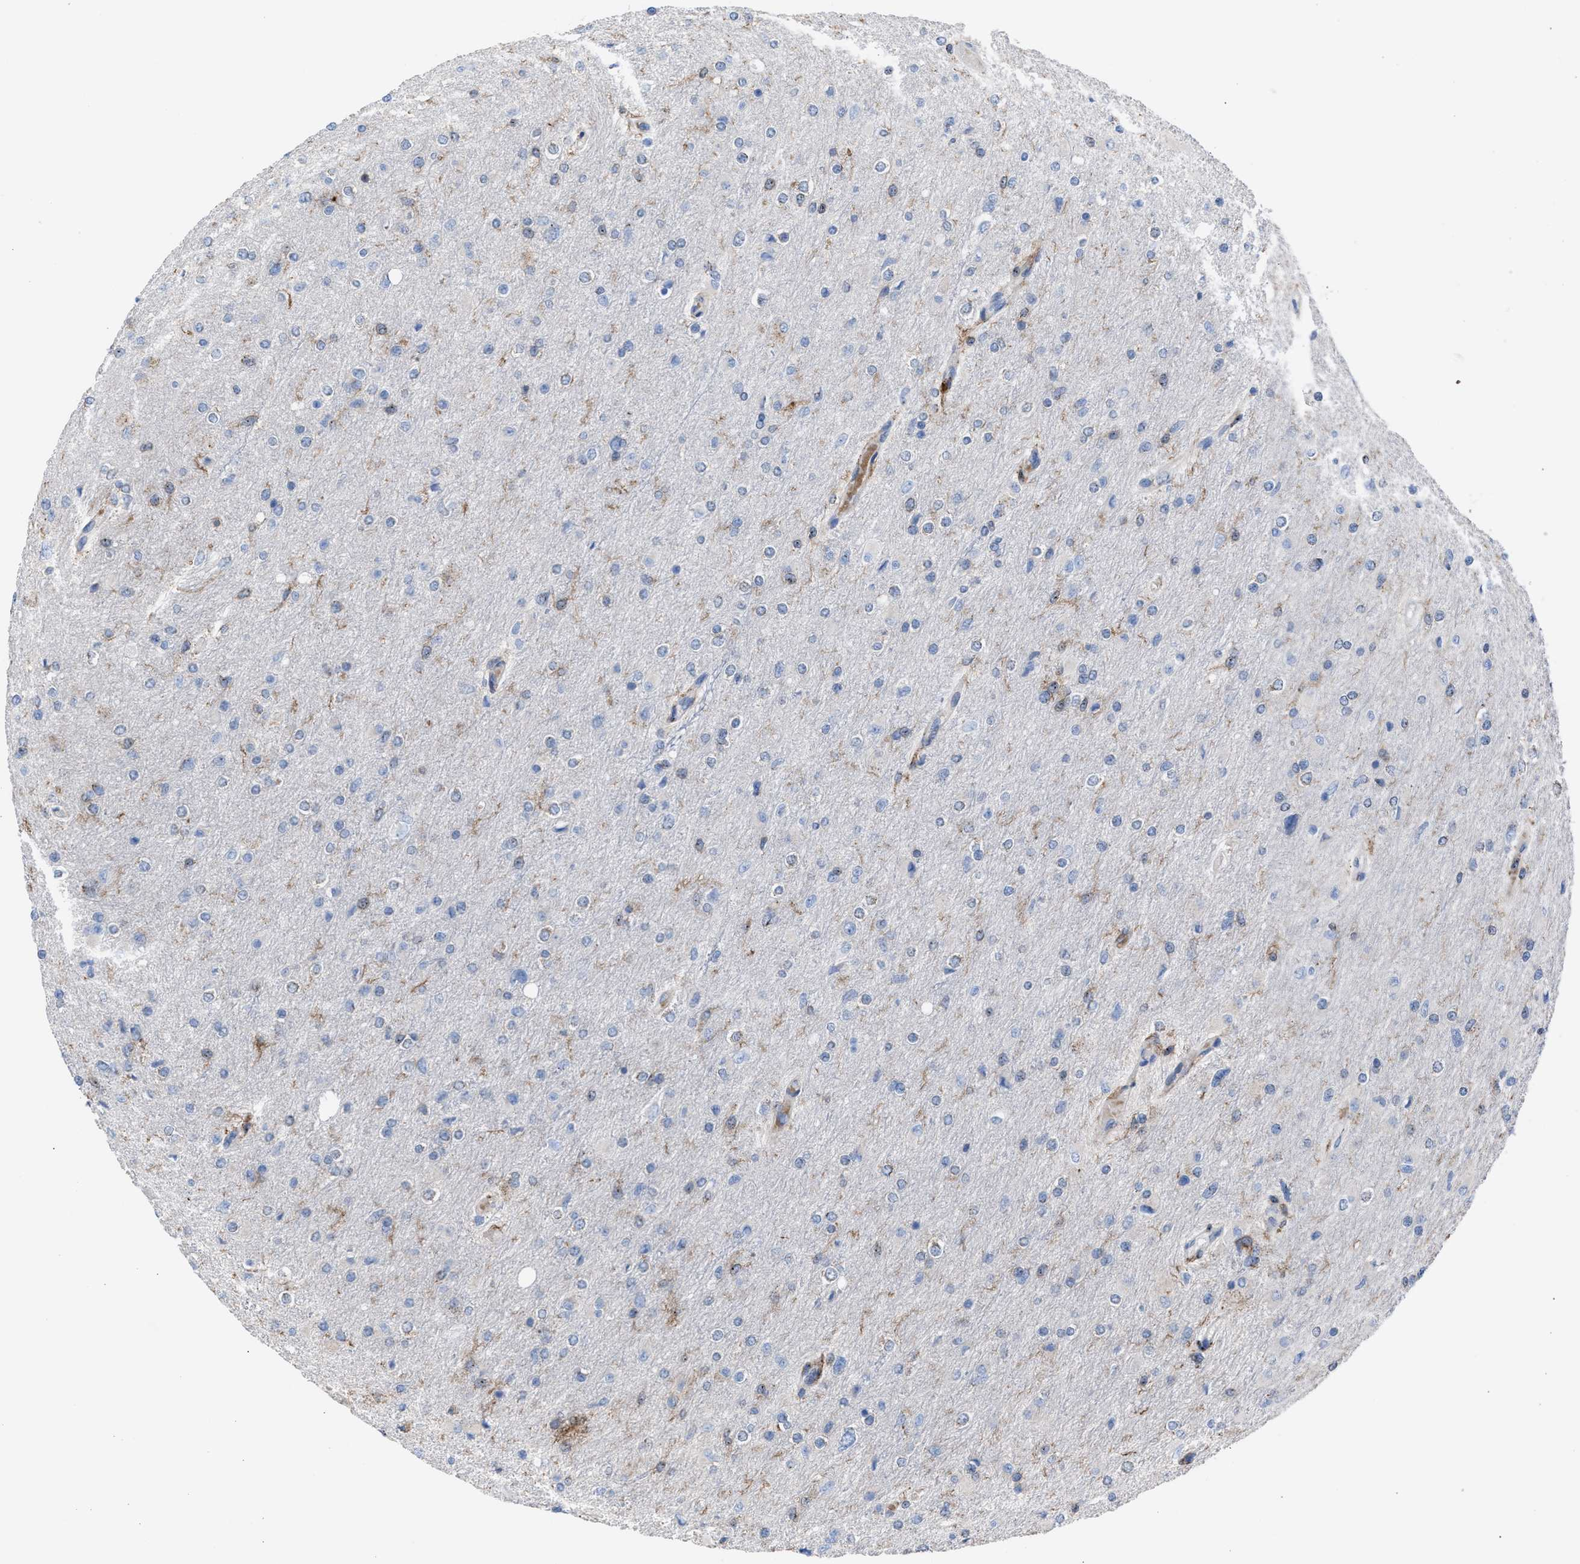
{"staining": {"intensity": "moderate", "quantity": "<25%", "location": "cytoplasmic/membranous"}, "tissue": "glioma", "cell_type": "Tumor cells", "image_type": "cancer", "snomed": [{"axis": "morphology", "description": "Glioma, malignant, High grade"}, {"axis": "topography", "description": "Cerebral cortex"}], "caption": "Malignant high-grade glioma stained for a protein displays moderate cytoplasmic/membranous positivity in tumor cells. (DAB (3,3'-diaminobenzidine) = brown stain, brightfield microscopy at high magnification).", "gene": "SLC47A1", "patient": {"sex": "female", "age": 36}}